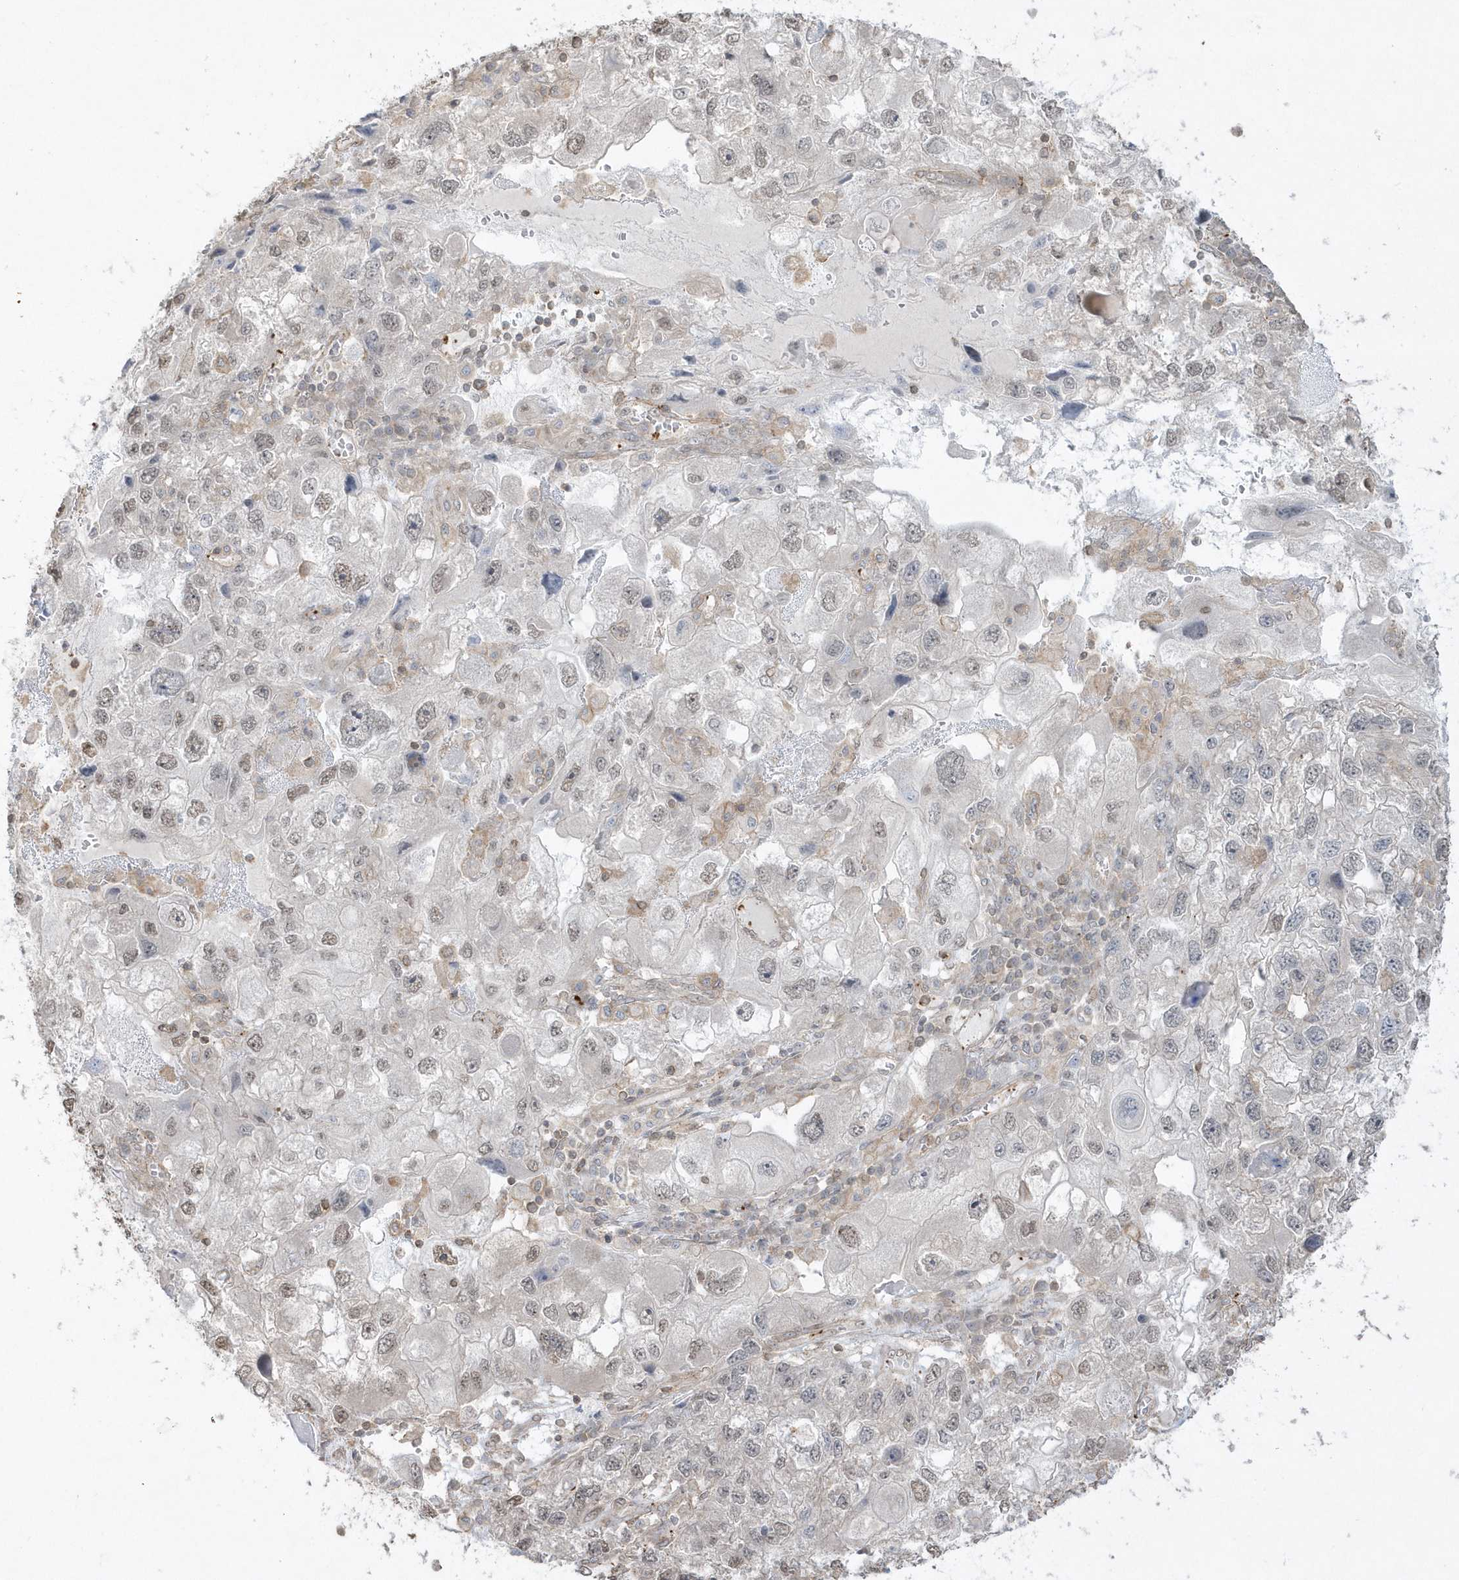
{"staining": {"intensity": "negative", "quantity": "none", "location": "none"}, "tissue": "endometrial cancer", "cell_type": "Tumor cells", "image_type": "cancer", "snomed": [{"axis": "morphology", "description": "Adenocarcinoma, NOS"}, {"axis": "topography", "description": "Endometrium"}], "caption": "Immunohistochemistry of human endometrial cancer (adenocarcinoma) demonstrates no staining in tumor cells.", "gene": "BSN", "patient": {"sex": "female", "age": 49}}